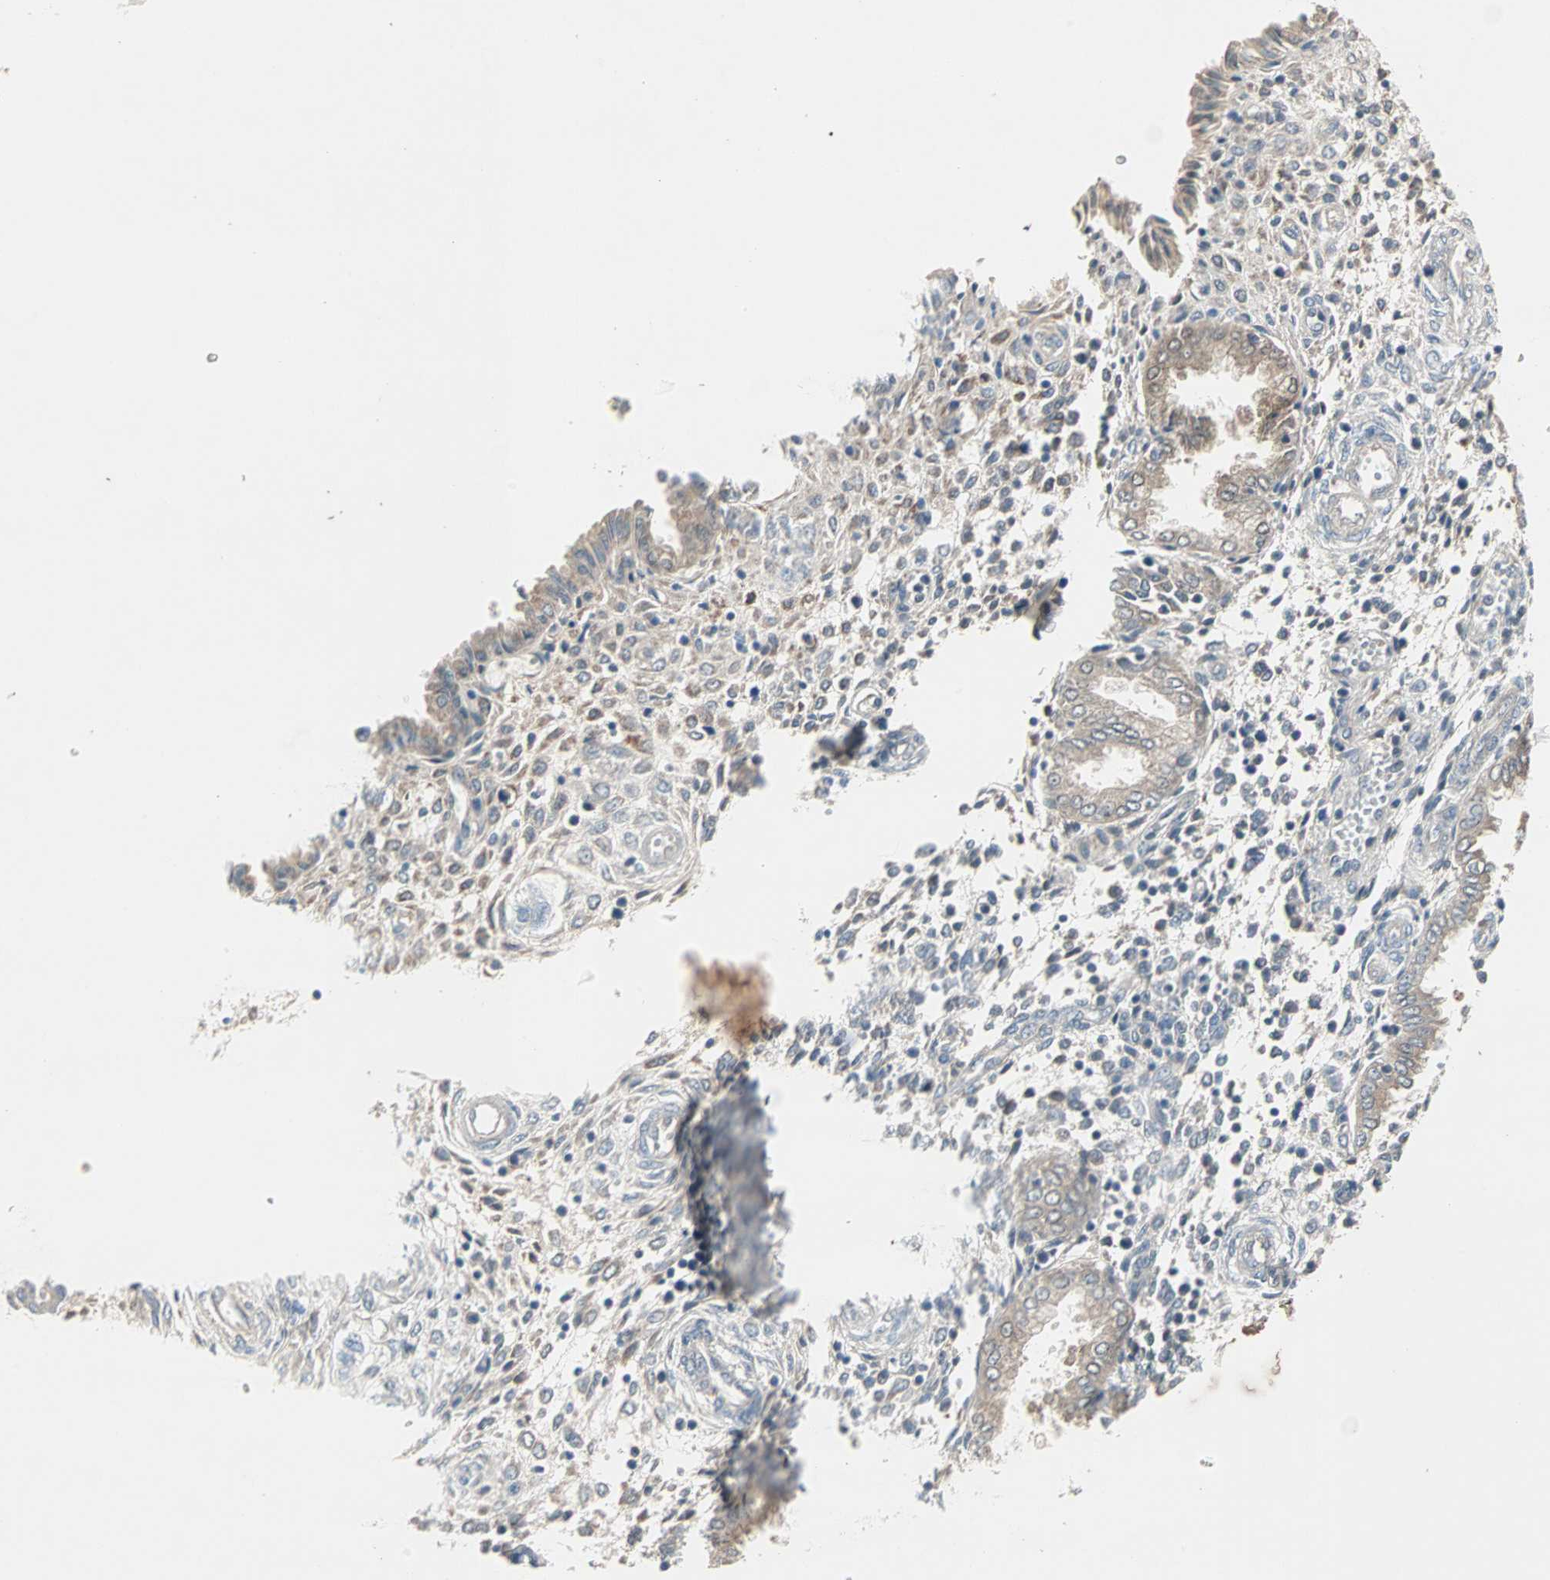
{"staining": {"intensity": "weak", "quantity": "<25%", "location": "cytoplasmic/membranous"}, "tissue": "endometrium", "cell_type": "Cells in endometrial stroma", "image_type": "normal", "snomed": [{"axis": "morphology", "description": "Normal tissue, NOS"}, {"axis": "topography", "description": "Endometrium"}], "caption": "DAB (3,3'-diaminobenzidine) immunohistochemical staining of normal endometrium reveals no significant positivity in cells in endometrial stroma.", "gene": "JMJD7", "patient": {"sex": "female", "age": 33}}